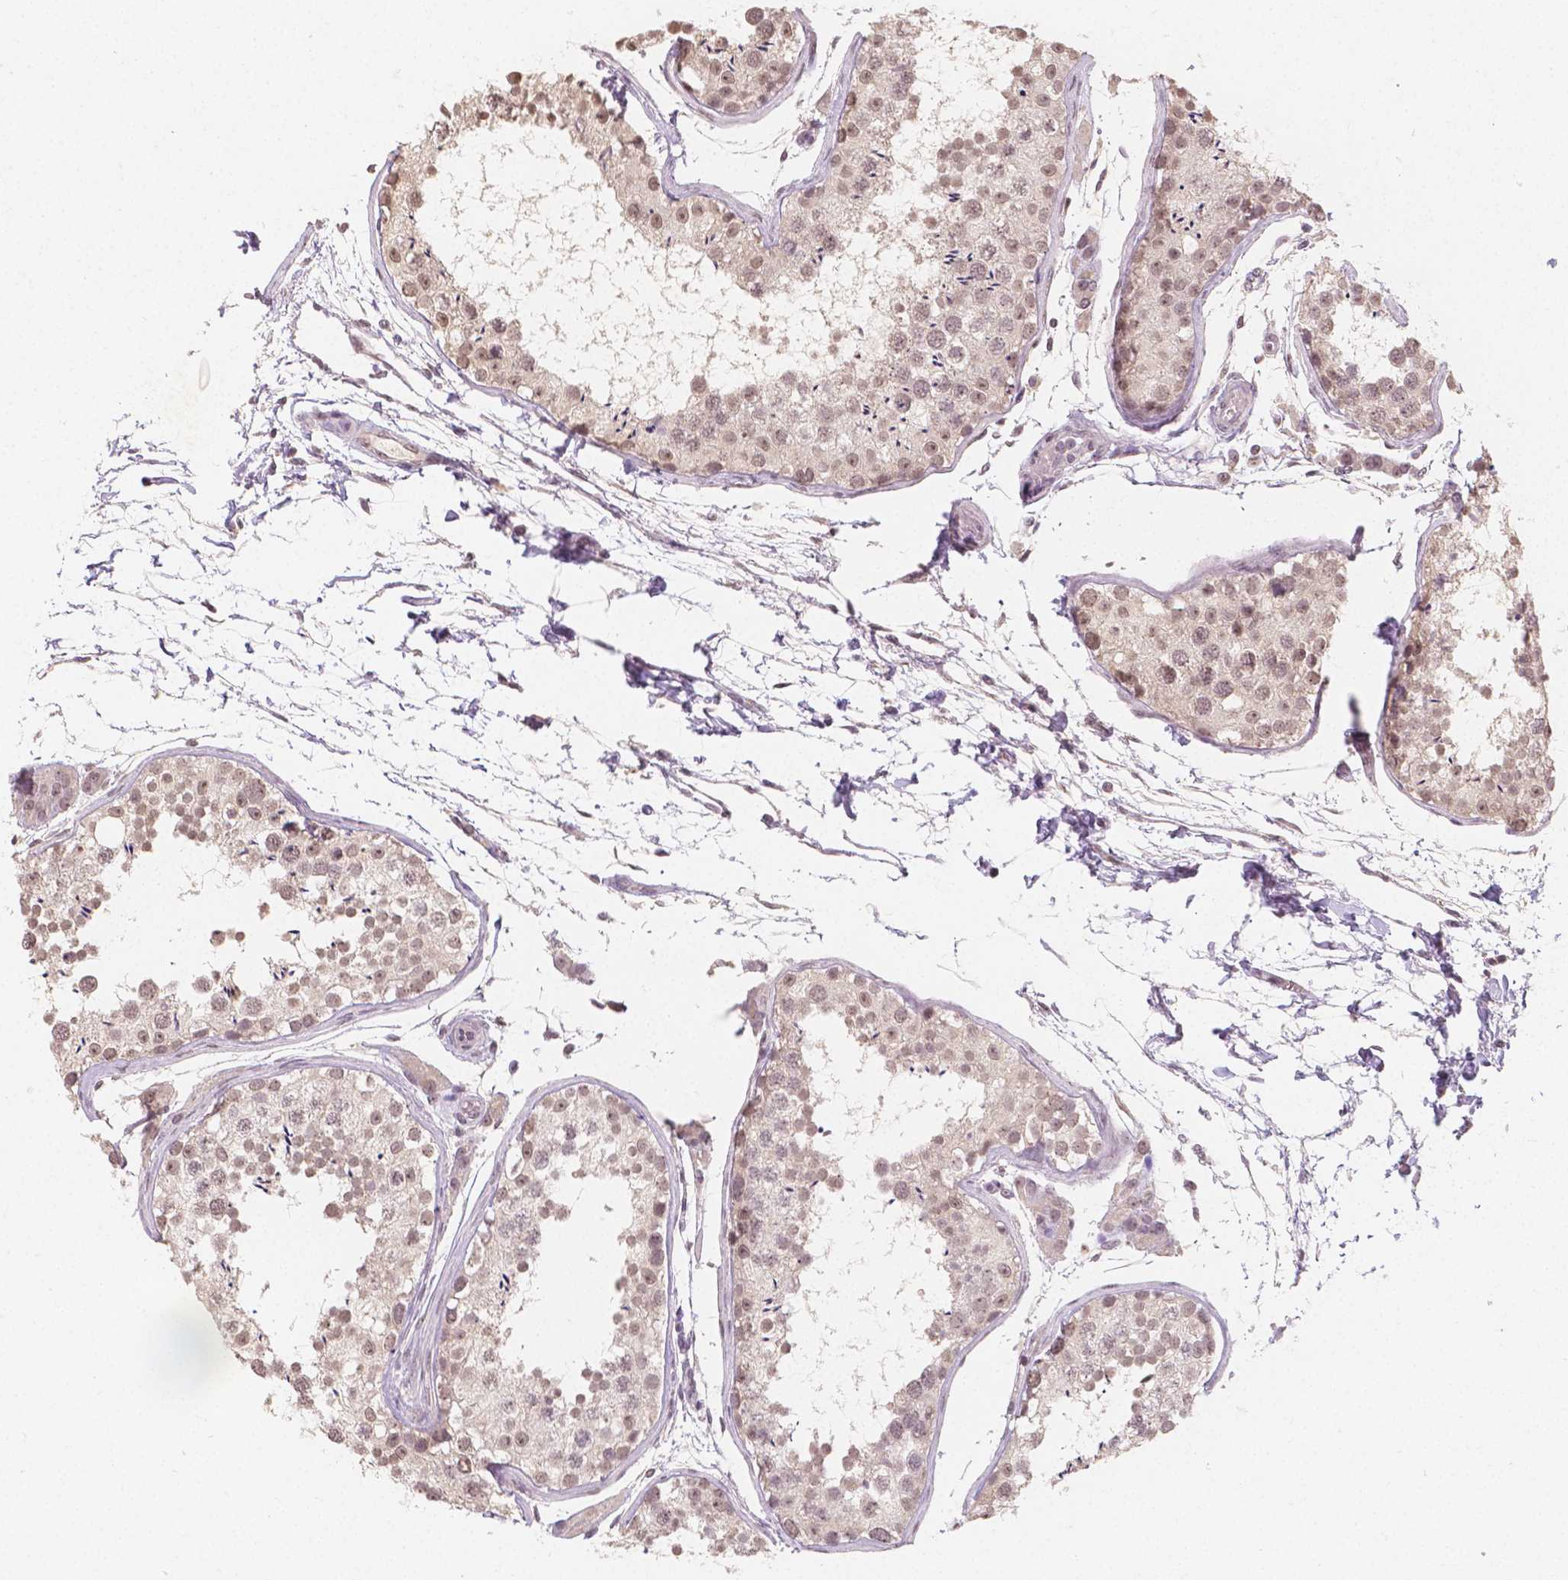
{"staining": {"intensity": "weak", "quantity": ">75%", "location": "nuclear"}, "tissue": "testis", "cell_type": "Cells in seminiferous ducts", "image_type": "normal", "snomed": [{"axis": "morphology", "description": "Normal tissue, NOS"}, {"axis": "topography", "description": "Testis"}], "caption": "IHC histopathology image of normal testis: human testis stained using immunohistochemistry (IHC) reveals low levels of weak protein expression localized specifically in the nuclear of cells in seminiferous ducts, appearing as a nuclear brown color.", "gene": "NOLC1", "patient": {"sex": "male", "age": 29}}